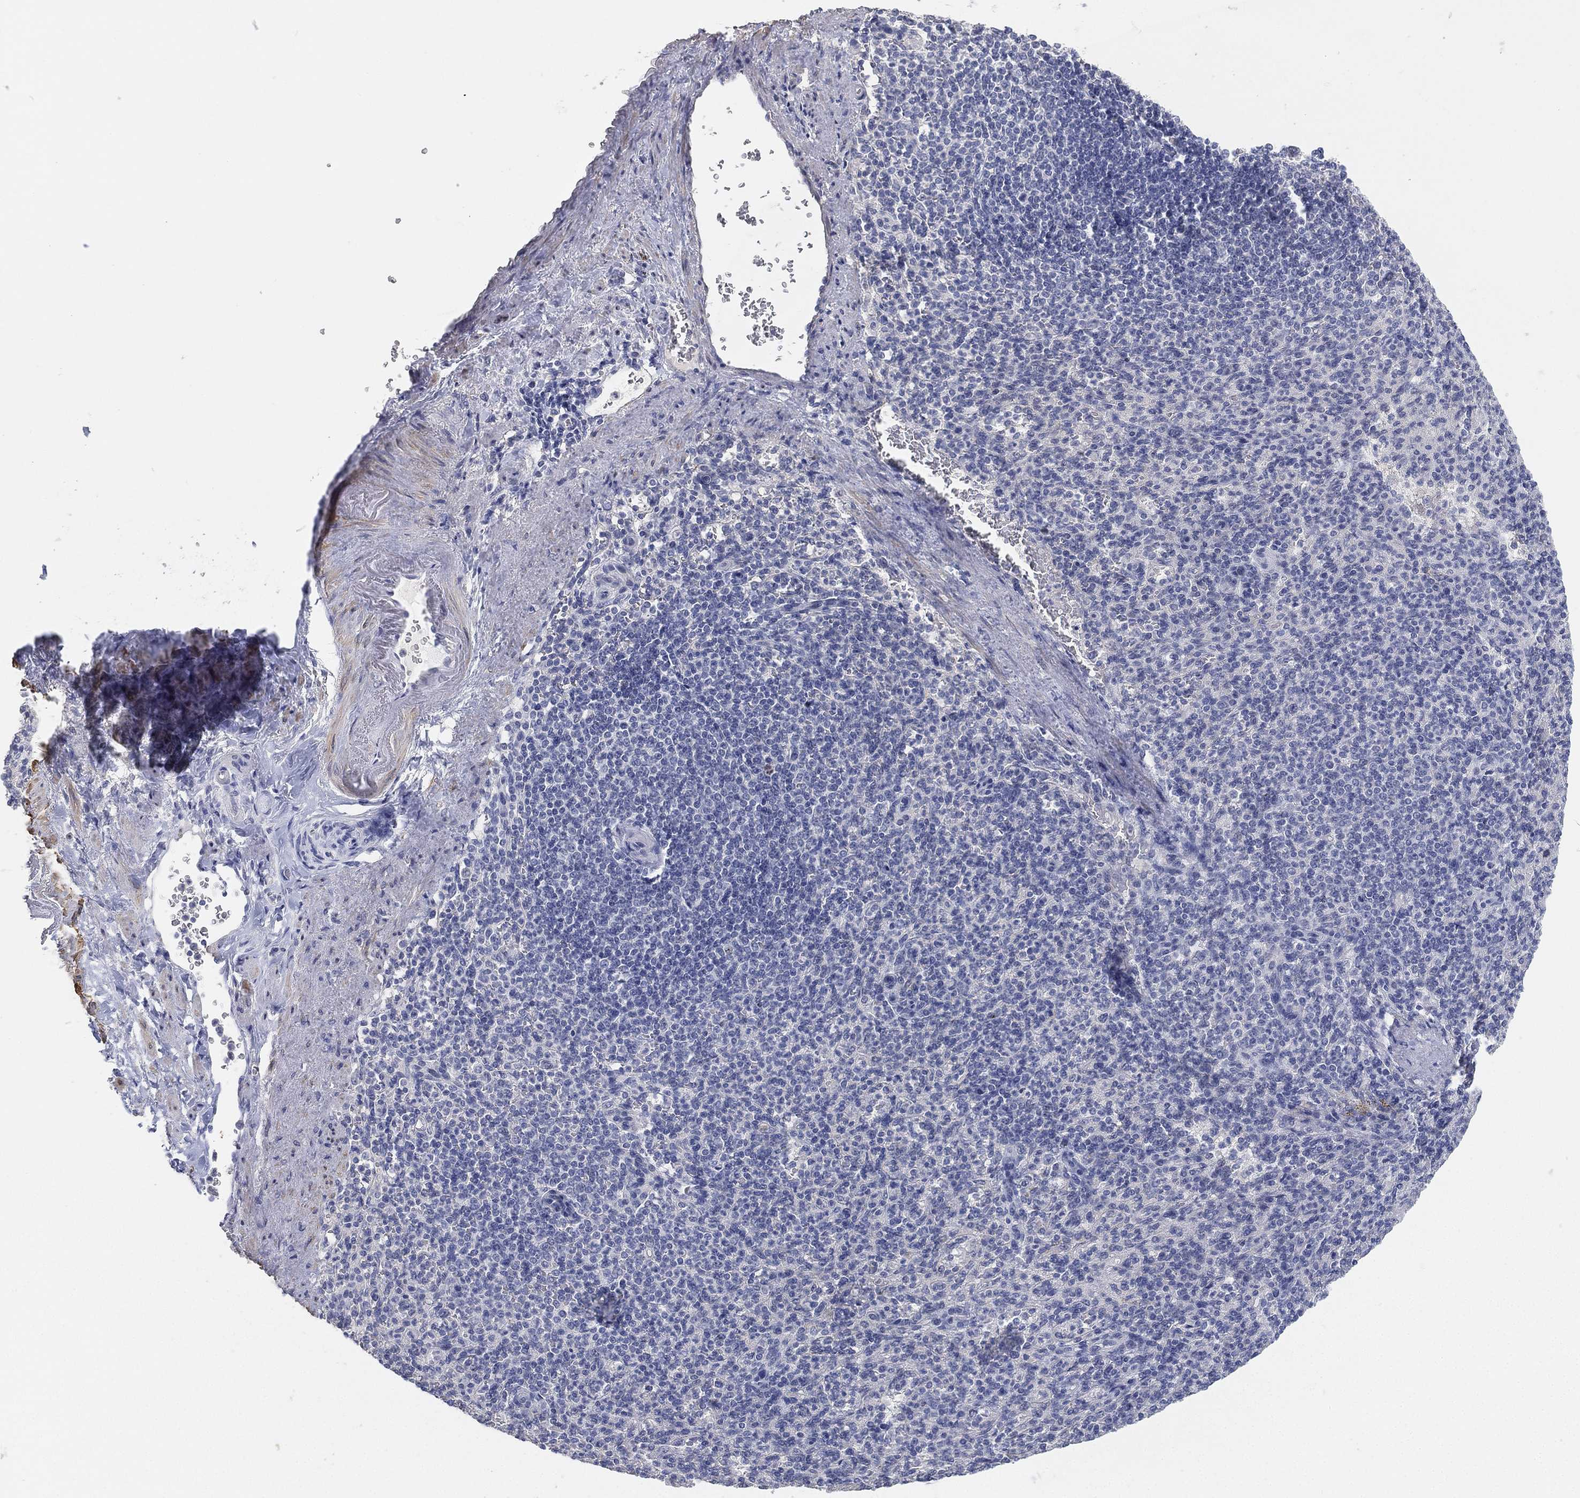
{"staining": {"intensity": "negative", "quantity": "none", "location": "none"}, "tissue": "spleen", "cell_type": "Cells in red pulp", "image_type": "normal", "snomed": [{"axis": "morphology", "description": "Normal tissue, NOS"}, {"axis": "topography", "description": "Spleen"}], "caption": "The image demonstrates no staining of cells in red pulp in unremarkable spleen.", "gene": "FAM187B", "patient": {"sex": "female", "age": 74}}